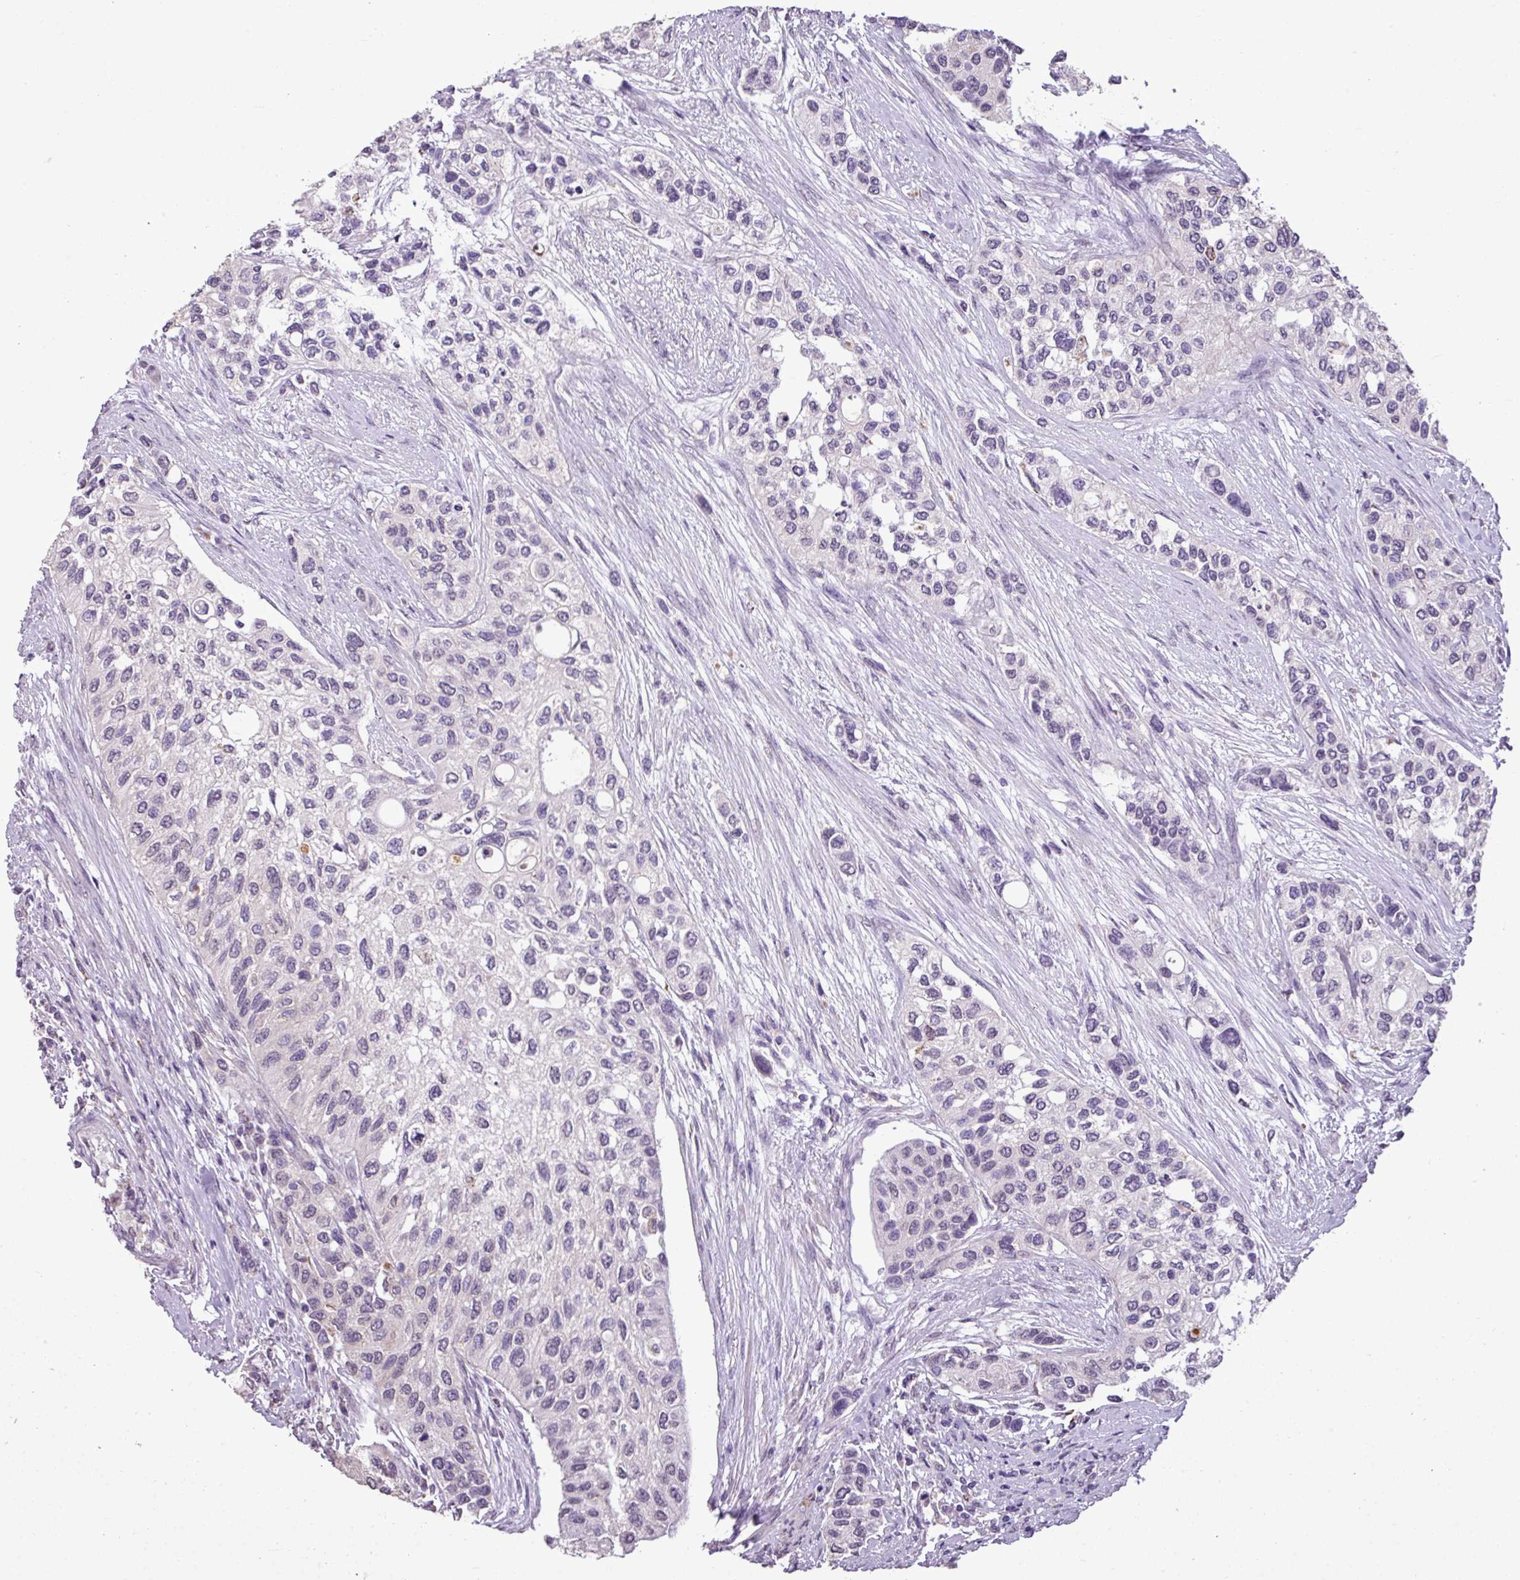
{"staining": {"intensity": "negative", "quantity": "none", "location": "none"}, "tissue": "urothelial cancer", "cell_type": "Tumor cells", "image_type": "cancer", "snomed": [{"axis": "morphology", "description": "Normal tissue, NOS"}, {"axis": "morphology", "description": "Urothelial carcinoma, High grade"}, {"axis": "topography", "description": "Vascular tissue"}, {"axis": "topography", "description": "Urinary bladder"}], "caption": "High magnification brightfield microscopy of urothelial cancer stained with DAB (3,3'-diaminobenzidine) (brown) and counterstained with hematoxylin (blue): tumor cells show no significant expression.", "gene": "ALDH2", "patient": {"sex": "female", "age": 56}}